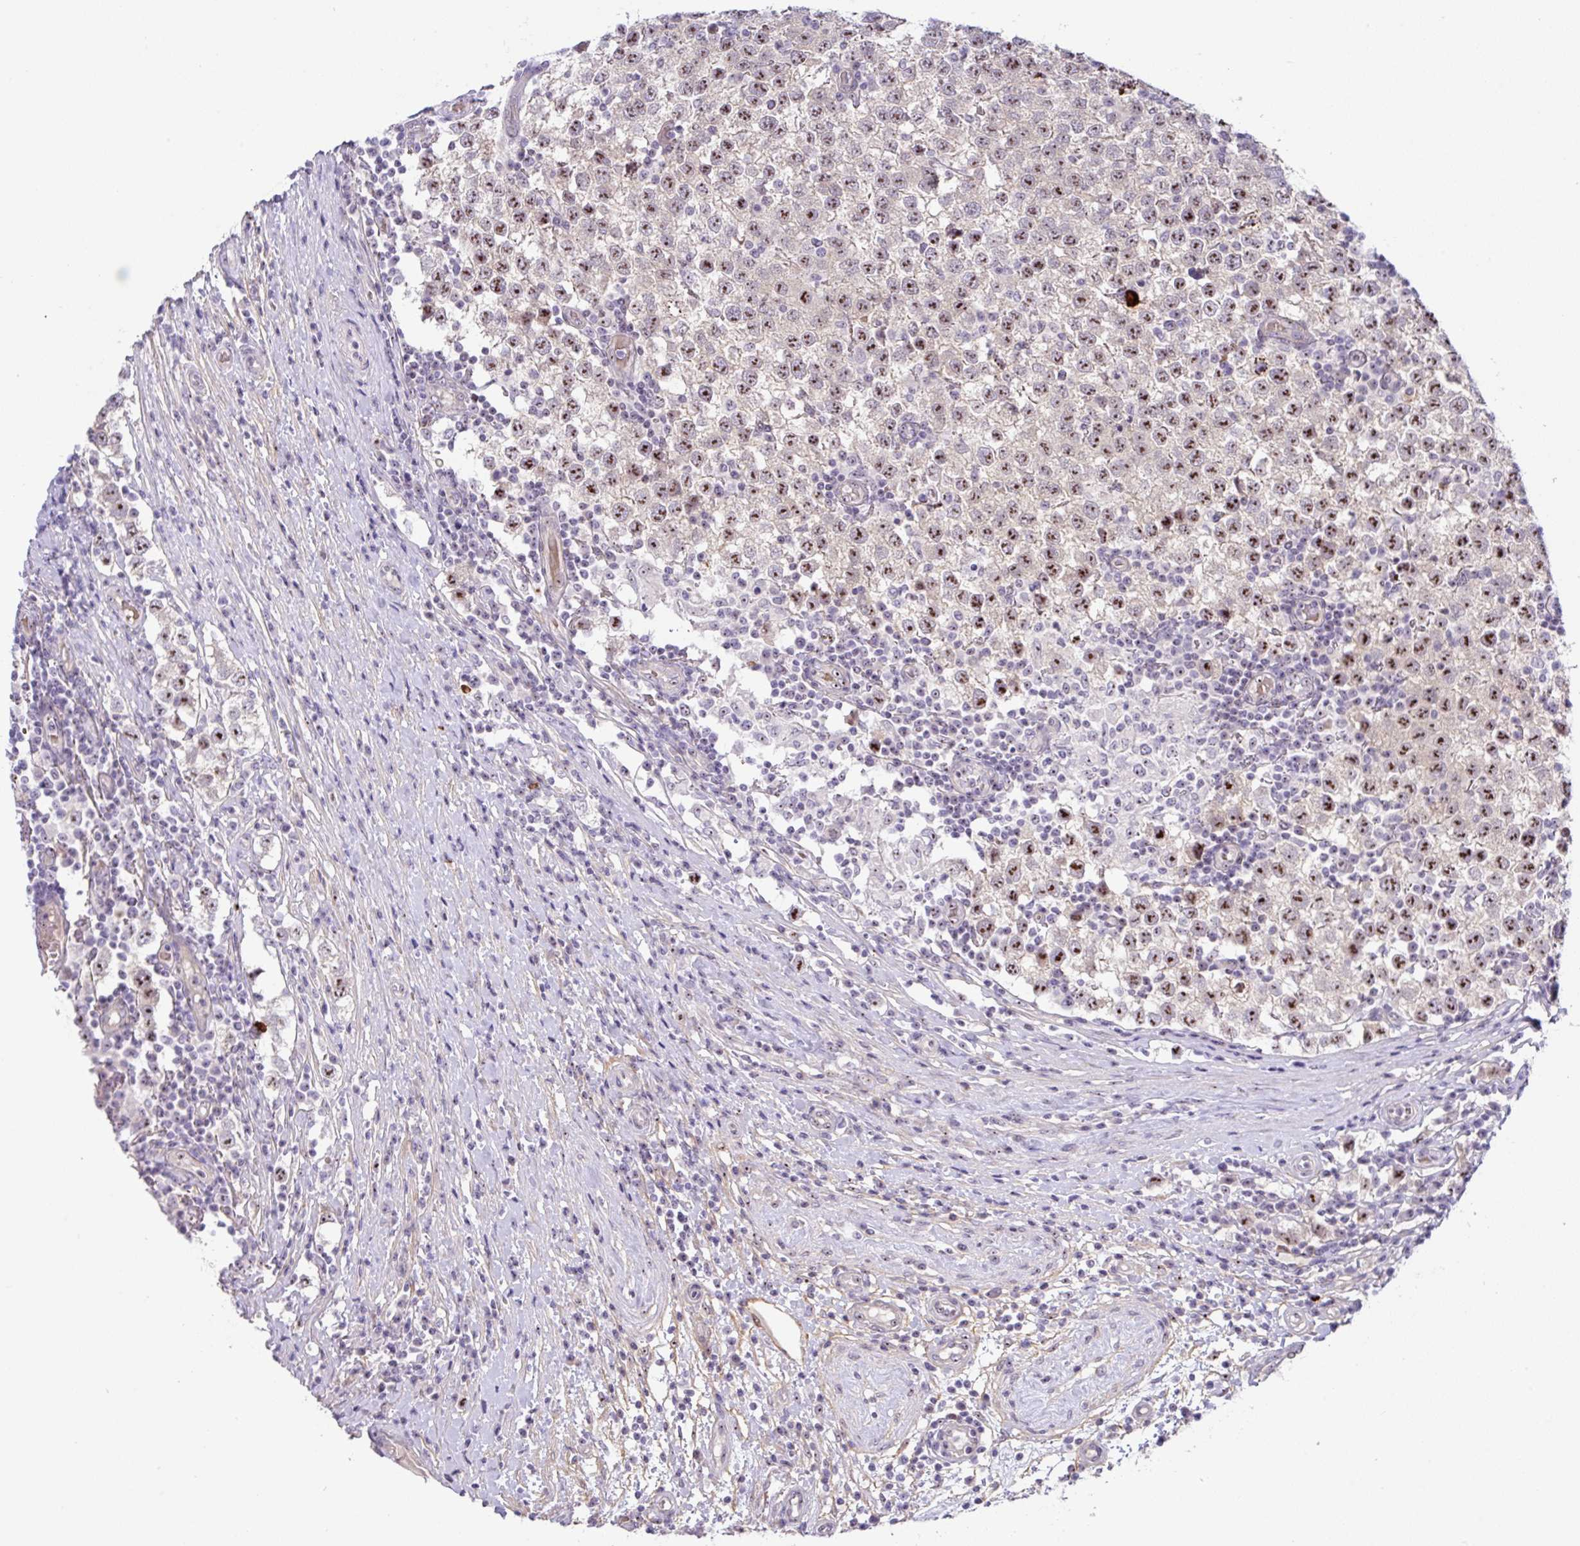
{"staining": {"intensity": "strong", "quantity": ">75%", "location": "nuclear"}, "tissue": "testis cancer", "cell_type": "Tumor cells", "image_type": "cancer", "snomed": [{"axis": "morphology", "description": "Seminoma, NOS"}, {"axis": "topography", "description": "Testis"}], "caption": "This is a photomicrograph of immunohistochemistry staining of testis cancer, which shows strong expression in the nuclear of tumor cells.", "gene": "MXRA8", "patient": {"sex": "male", "age": 34}}